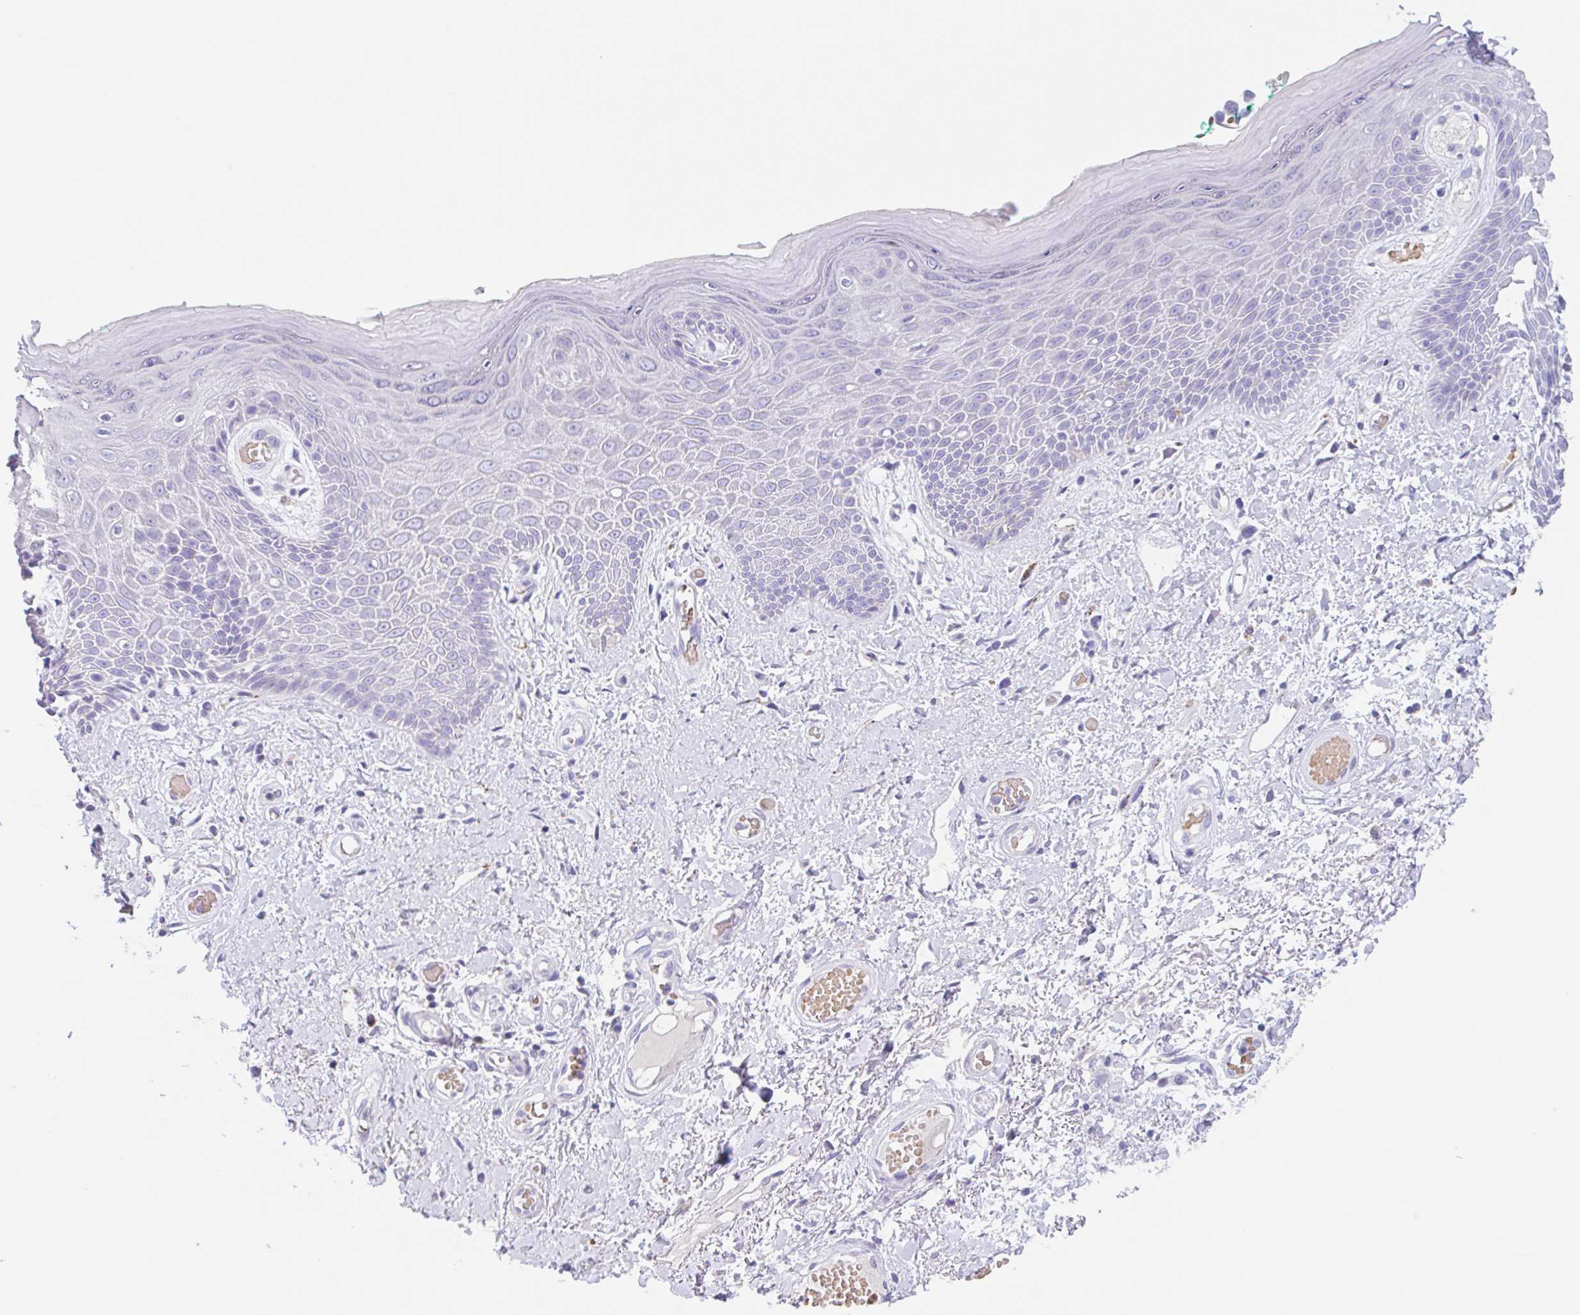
{"staining": {"intensity": "moderate", "quantity": "<25%", "location": "cytoplasmic/membranous"}, "tissue": "skin", "cell_type": "Epidermal cells", "image_type": "normal", "snomed": [{"axis": "morphology", "description": "Normal tissue, NOS"}, {"axis": "topography", "description": "Anal"}, {"axis": "topography", "description": "Peripheral nerve tissue"}], "caption": "Protein expression analysis of unremarkable skin exhibits moderate cytoplasmic/membranous positivity in approximately <25% of epidermal cells.", "gene": "ANKRD9", "patient": {"sex": "male", "age": 78}}